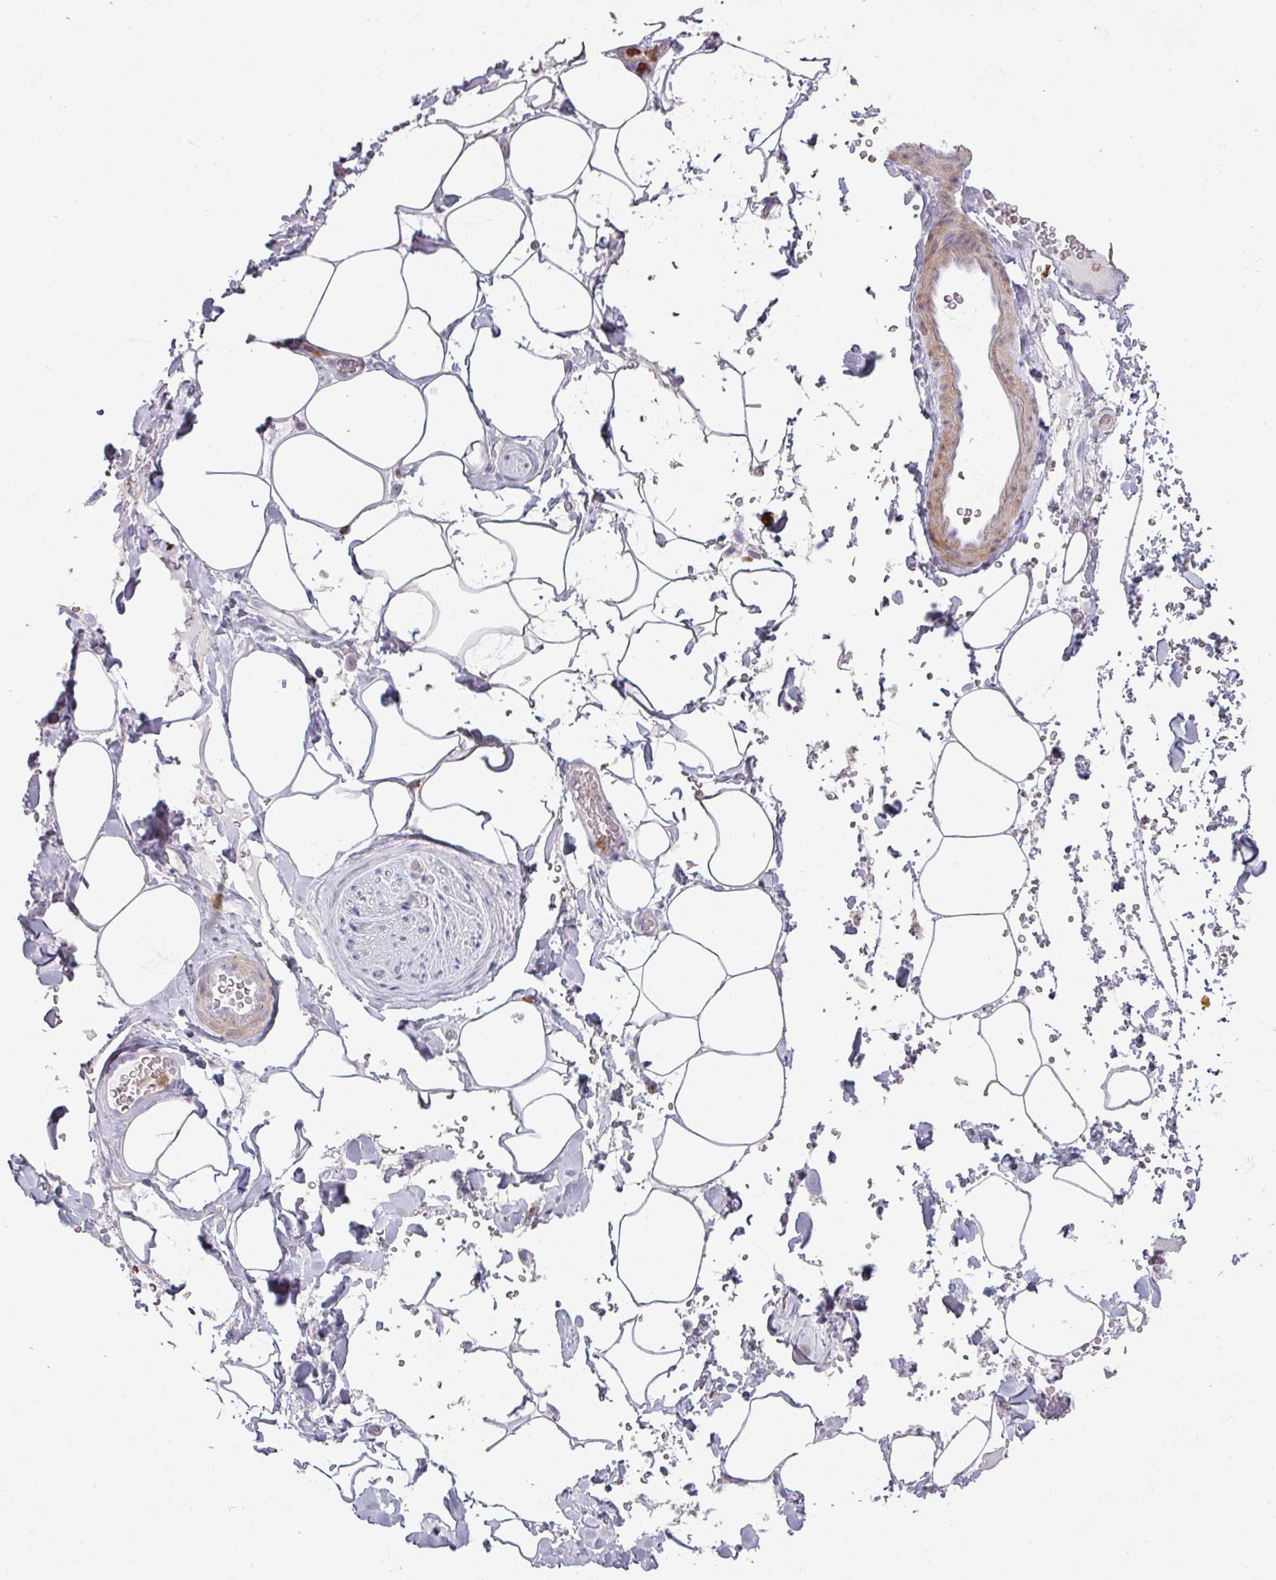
{"staining": {"intensity": "negative", "quantity": "none", "location": "none"}, "tissue": "adipose tissue", "cell_type": "Adipocytes", "image_type": "normal", "snomed": [{"axis": "morphology", "description": "Normal tissue, NOS"}, {"axis": "topography", "description": "Rectum"}, {"axis": "topography", "description": "Peripheral nerve tissue"}], "caption": "The micrograph reveals no staining of adipocytes in benign adipose tissue.", "gene": "MAGEC3", "patient": {"sex": "female", "age": 69}}